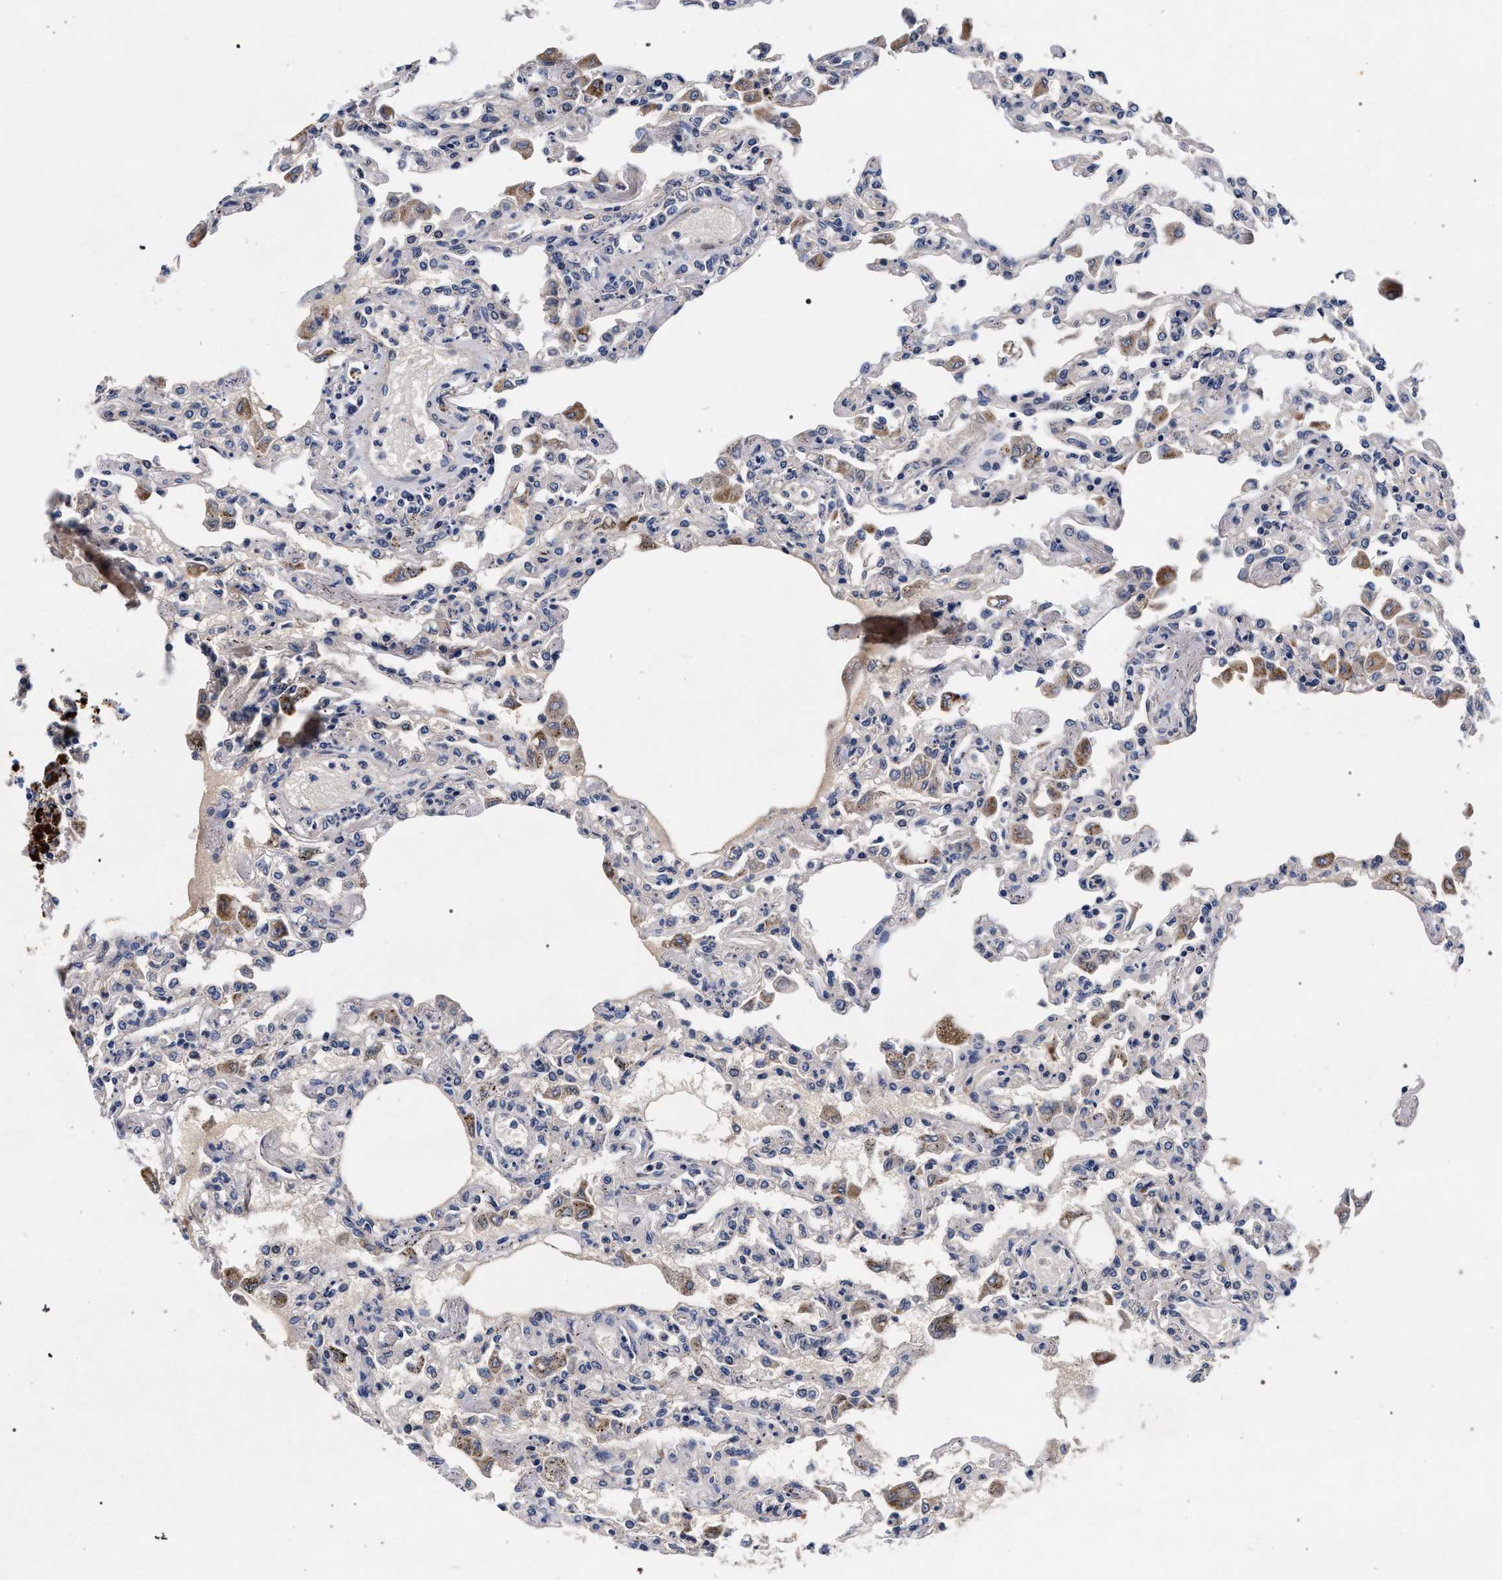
{"staining": {"intensity": "negative", "quantity": "none", "location": "none"}, "tissue": "lung", "cell_type": "Alveolar cells", "image_type": "normal", "snomed": [{"axis": "morphology", "description": "Normal tissue, NOS"}, {"axis": "topography", "description": "Bronchus"}, {"axis": "topography", "description": "Lung"}], "caption": "The photomicrograph displays no significant staining in alveolar cells of lung.", "gene": "NEK7", "patient": {"sex": "female", "age": 49}}